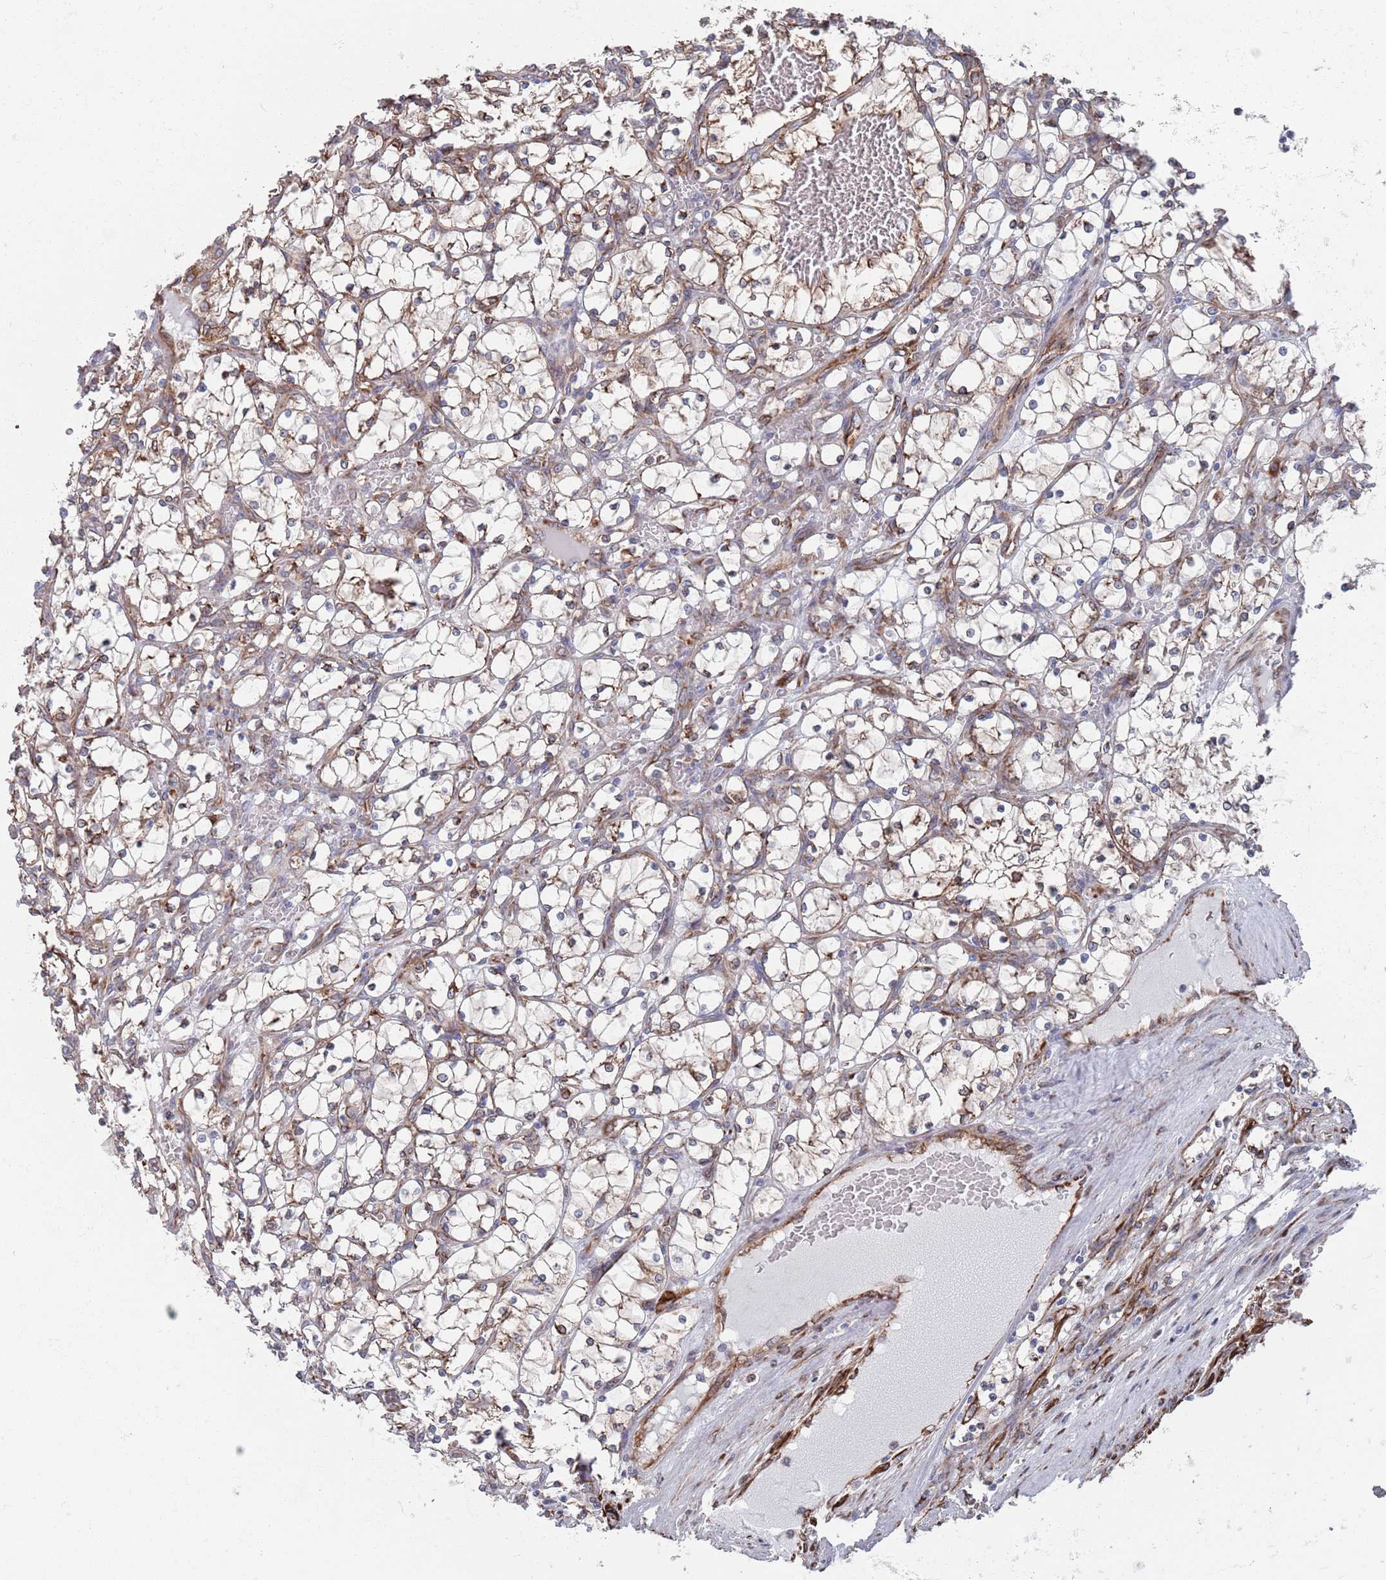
{"staining": {"intensity": "moderate", "quantity": "<25%", "location": "cytoplasmic/membranous"}, "tissue": "renal cancer", "cell_type": "Tumor cells", "image_type": "cancer", "snomed": [{"axis": "morphology", "description": "Adenocarcinoma, NOS"}, {"axis": "topography", "description": "Kidney"}], "caption": "Protein staining by immunohistochemistry (IHC) reveals moderate cytoplasmic/membranous expression in approximately <25% of tumor cells in adenocarcinoma (renal).", "gene": "CCDC106", "patient": {"sex": "female", "age": 69}}